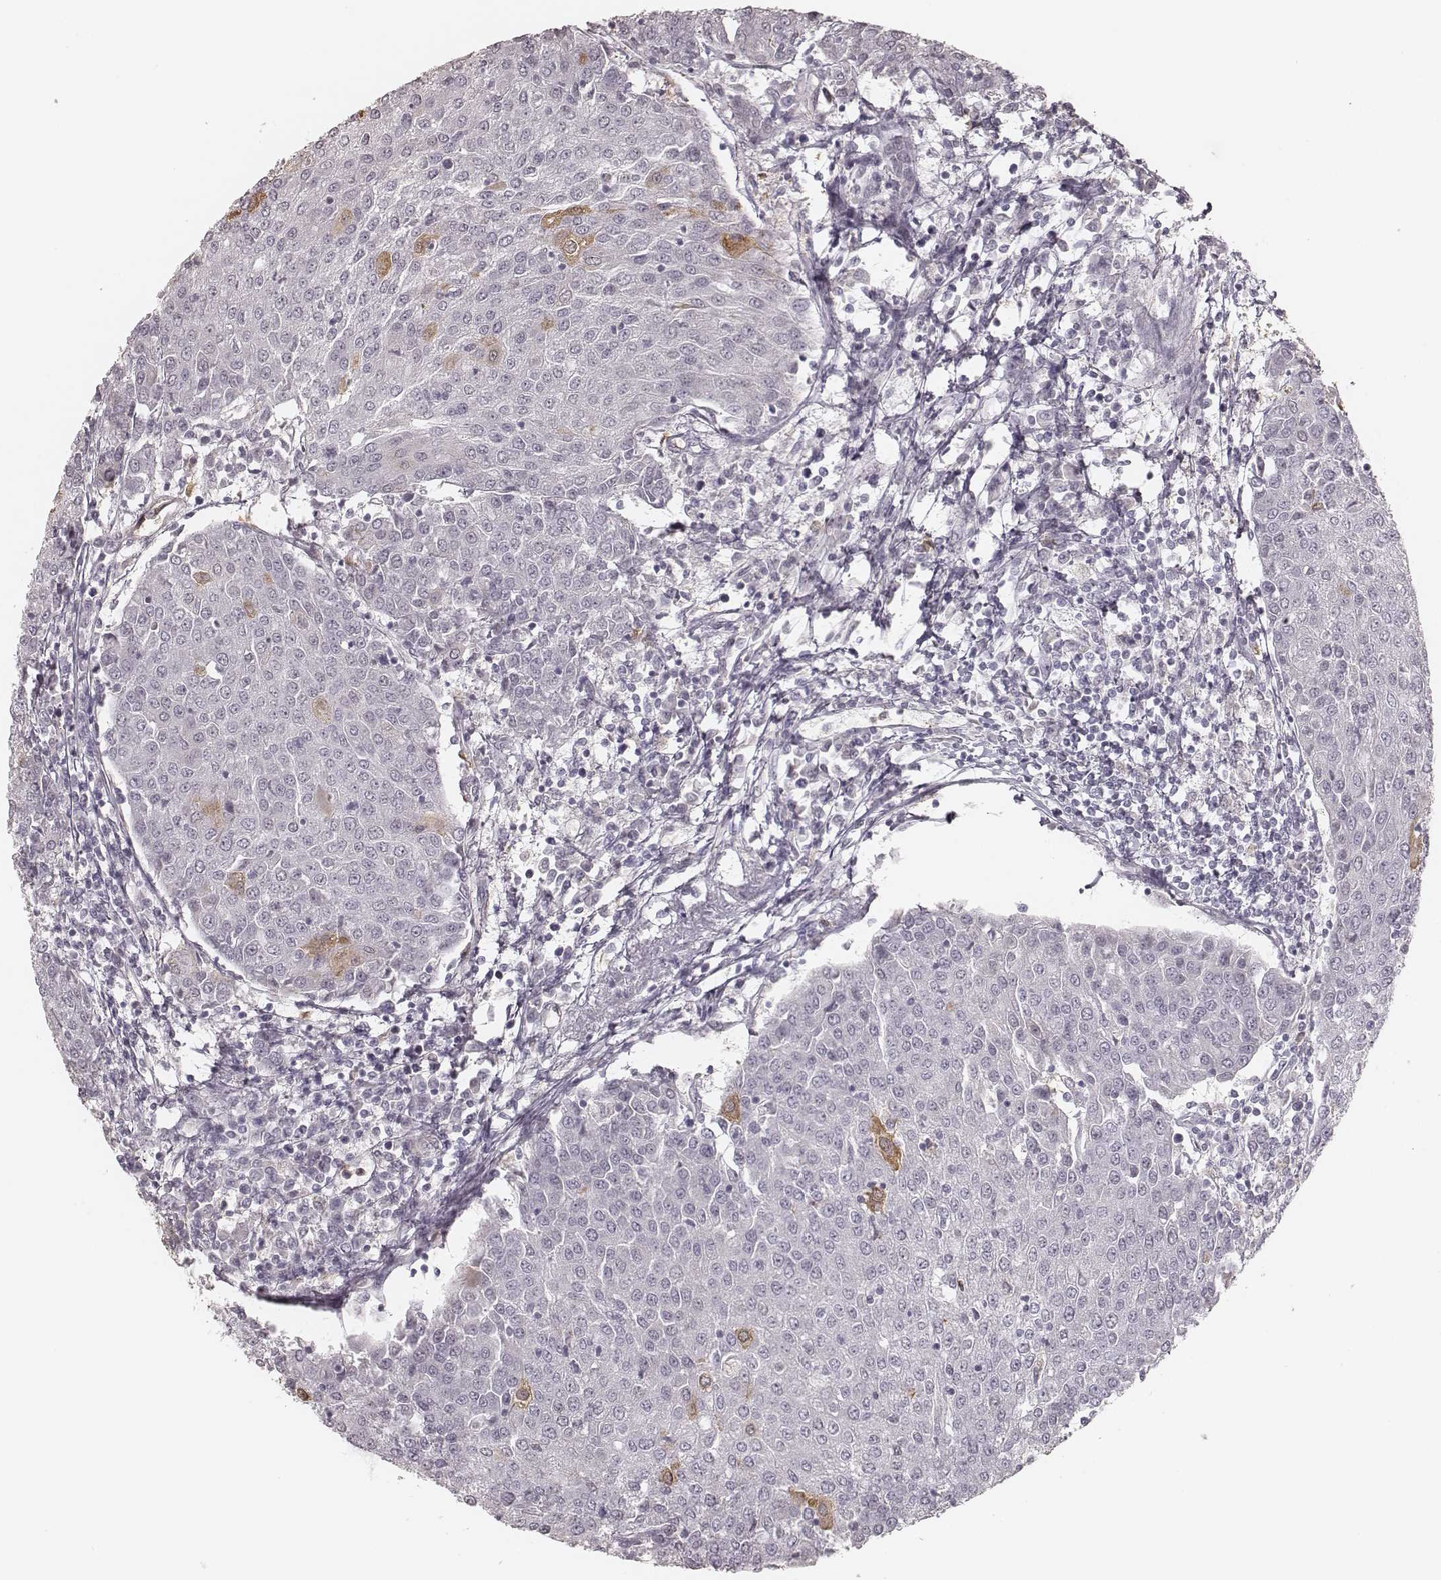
{"staining": {"intensity": "negative", "quantity": "none", "location": "none"}, "tissue": "urothelial cancer", "cell_type": "Tumor cells", "image_type": "cancer", "snomed": [{"axis": "morphology", "description": "Urothelial carcinoma, High grade"}, {"axis": "topography", "description": "Urinary bladder"}], "caption": "Image shows no significant protein staining in tumor cells of urothelial carcinoma (high-grade).", "gene": "KITLG", "patient": {"sex": "female", "age": 85}}